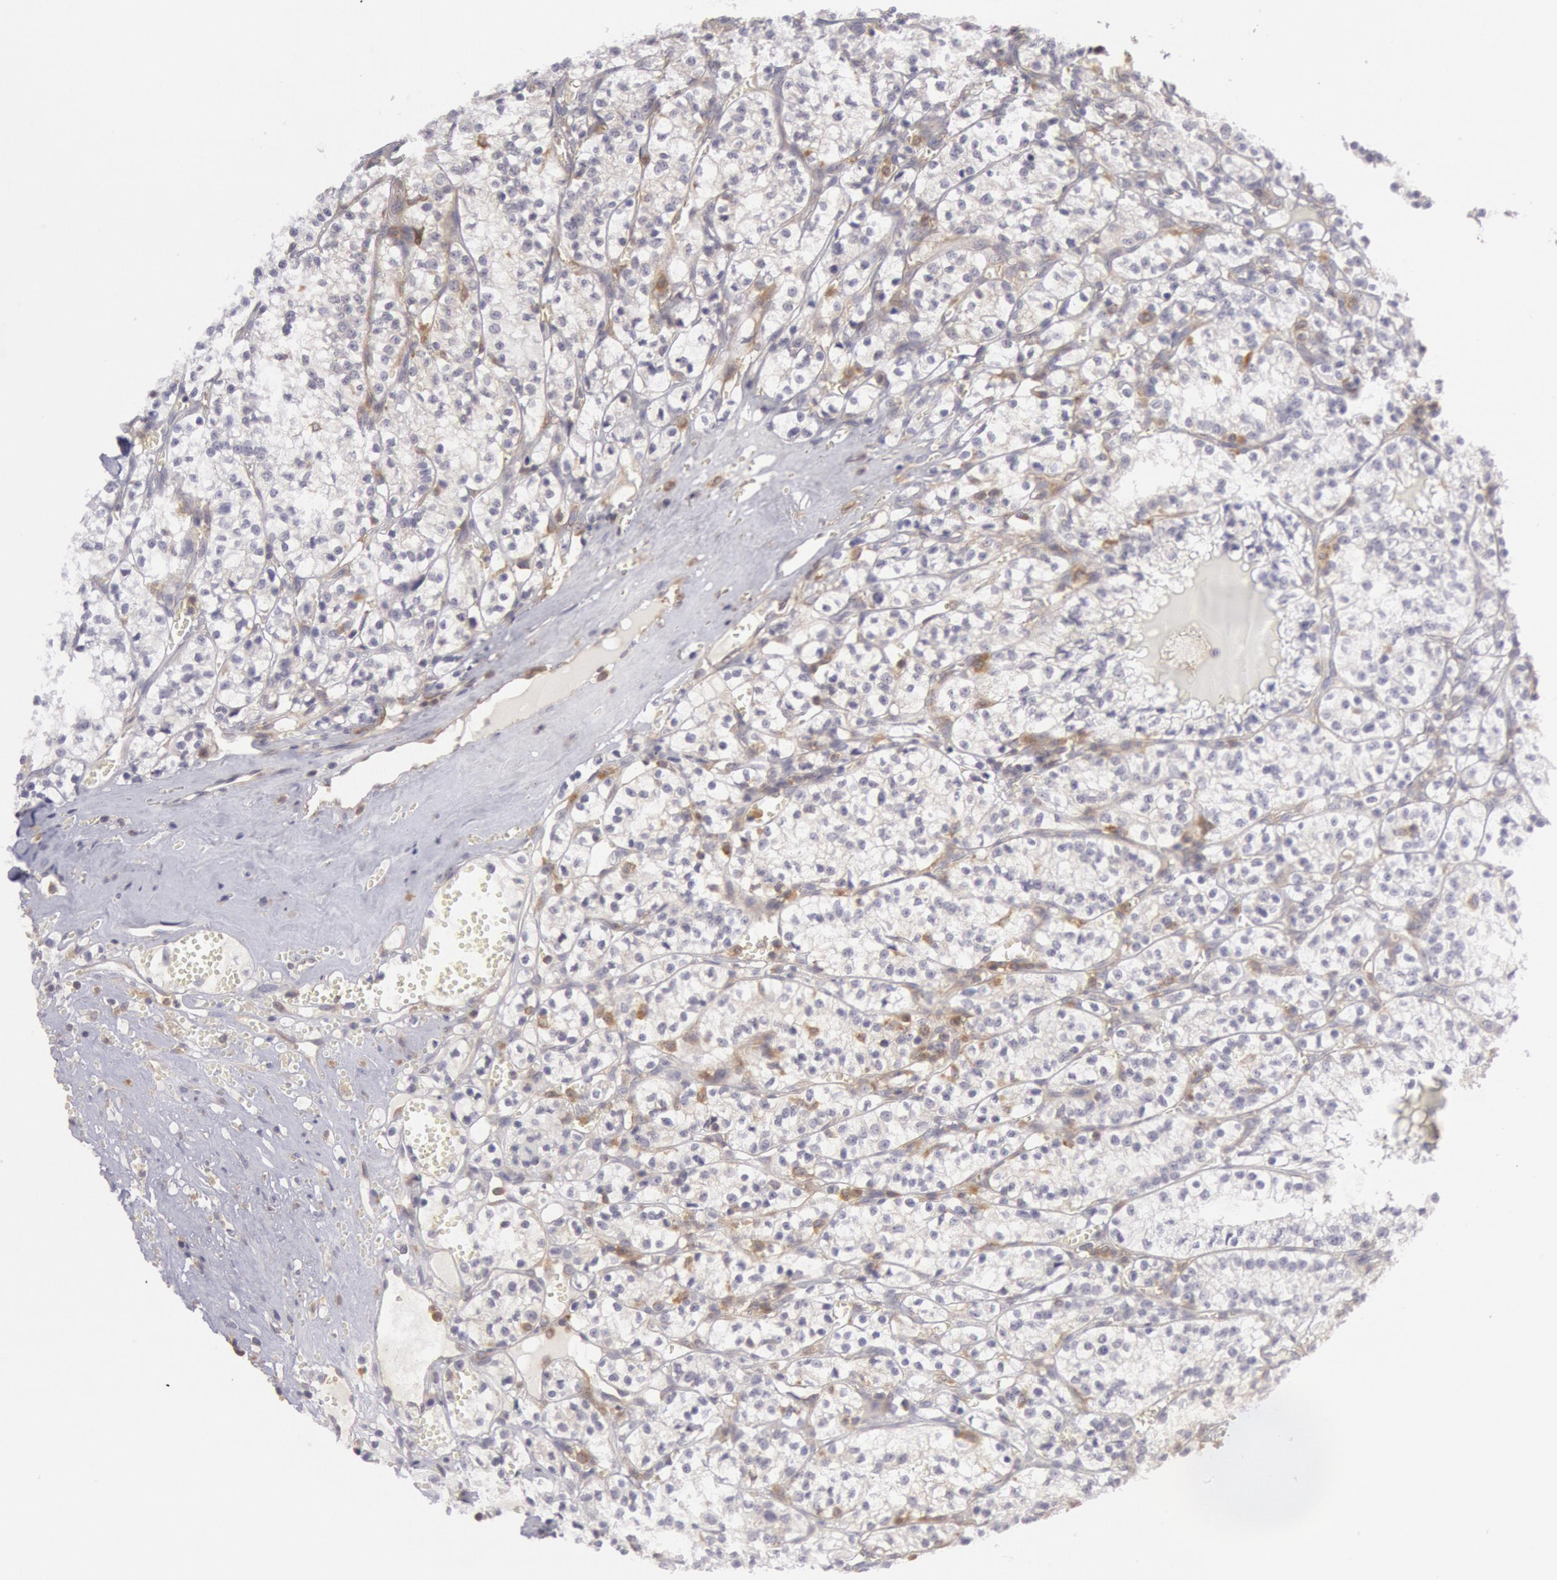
{"staining": {"intensity": "negative", "quantity": "none", "location": "none"}, "tissue": "renal cancer", "cell_type": "Tumor cells", "image_type": "cancer", "snomed": [{"axis": "morphology", "description": "Adenocarcinoma, NOS"}, {"axis": "topography", "description": "Kidney"}], "caption": "Human renal cancer (adenocarcinoma) stained for a protein using immunohistochemistry exhibits no staining in tumor cells.", "gene": "IKBKB", "patient": {"sex": "male", "age": 61}}